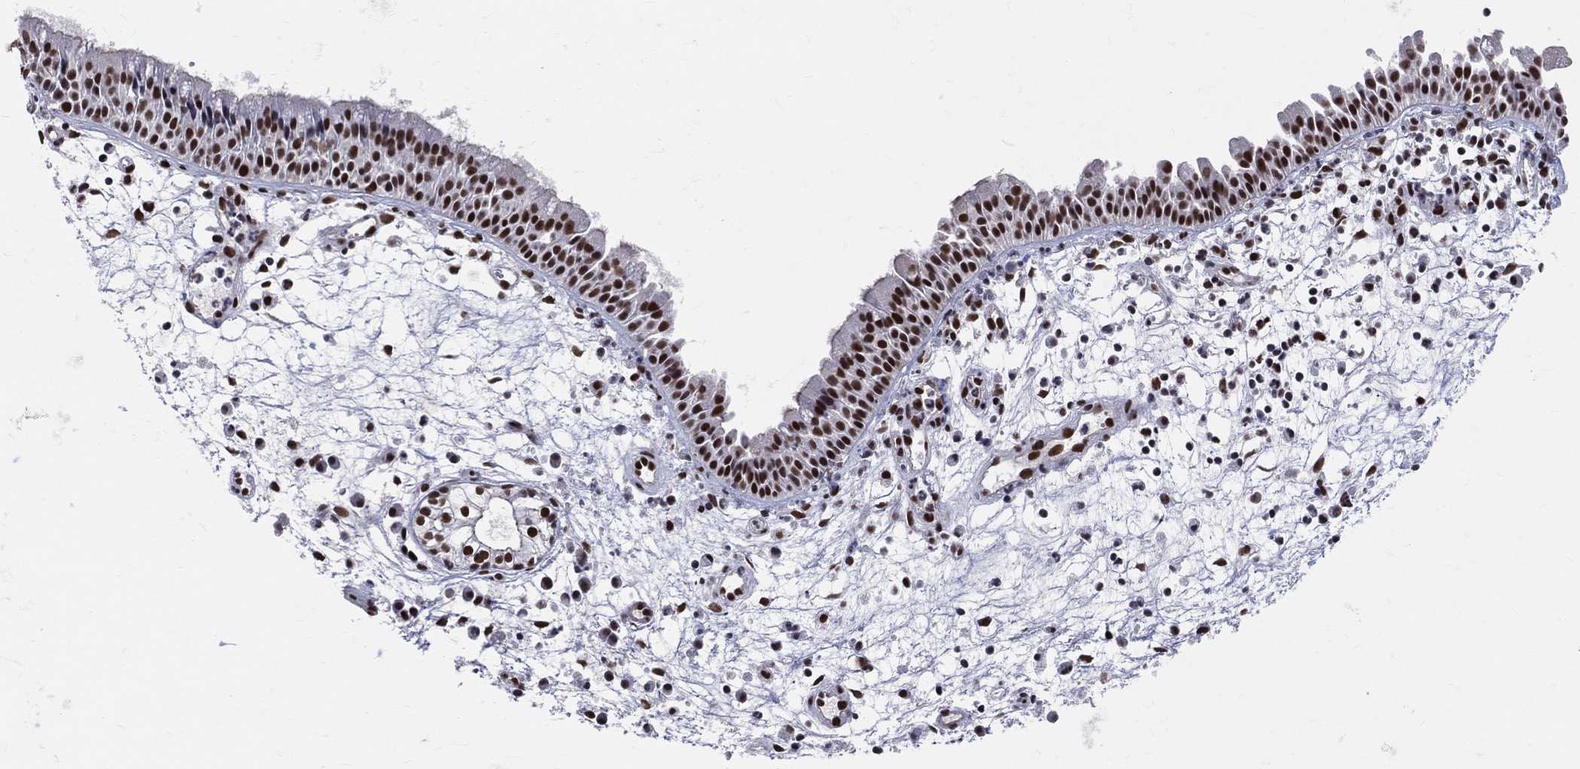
{"staining": {"intensity": "strong", "quantity": ">75%", "location": "nuclear"}, "tissue": "nasopharynx", "cell_type": "Respiratory epithelial cells", "image_type": "normal", "snomed": [{"axis": "morphology", "description": "Normal tissue, NOS"}, {"axis": "topography", "description": "Nasopharynx"}], "caption": "Immunohistochemical staining of normal human nasopharynx reveals high levels of strong nuclear positivity in approximately >75% of respiratory epithelial cells.", "gene": "CDK7", "patient": {"sex": "male", "age": 58}}